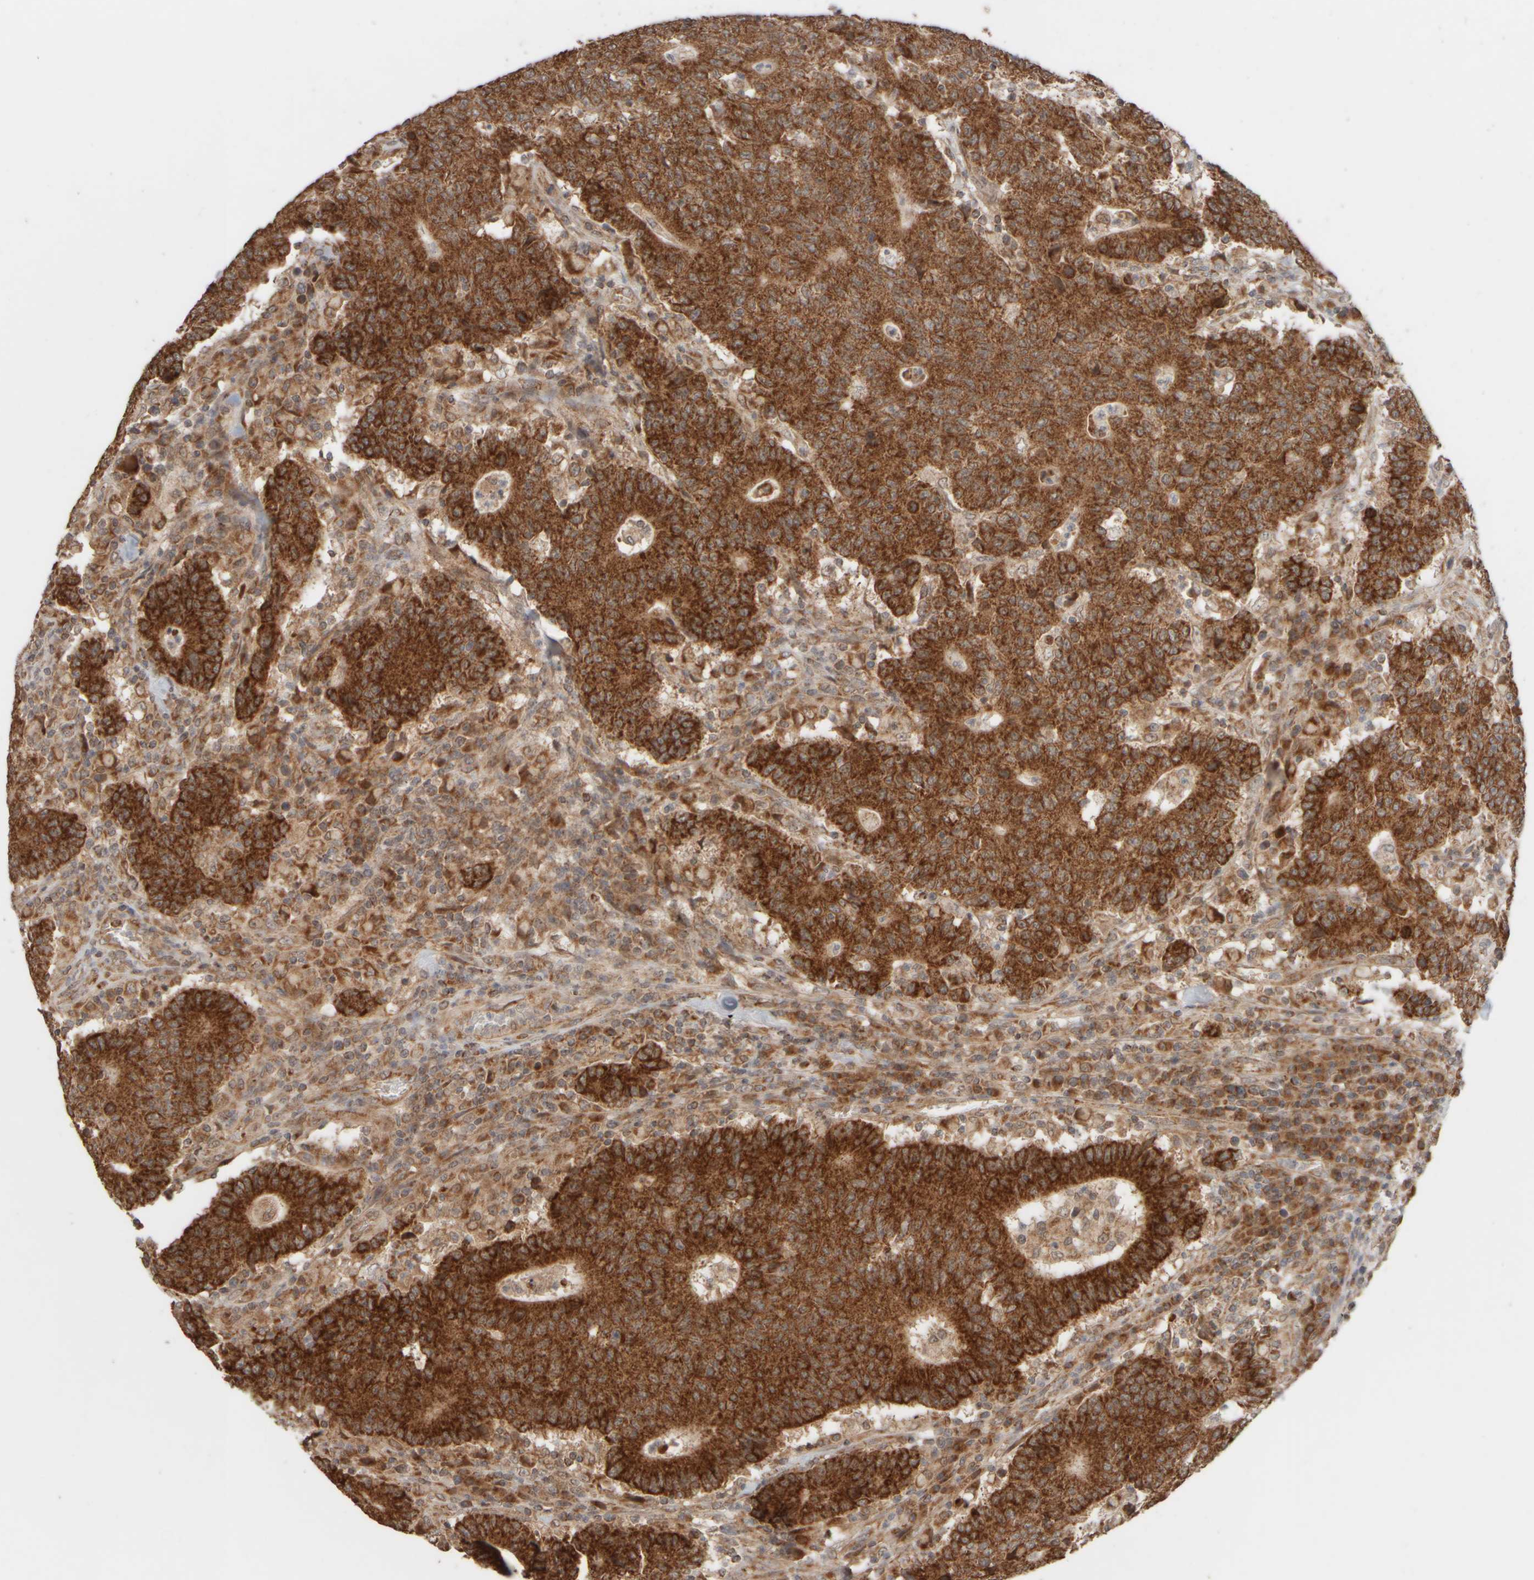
{"staining": {"intensity": "strong", "quantity": ">75%", "location": "cytoplasmic/membranous"}, "tissue": "colorectal cancer", "cell_type": "Tumor cells", "image_type": "cancer", "snomed": [{"axis": "morphology", "description": "Normal tissue, NOS"}, {"axis": "morphology", "description": "Adenocarcinoma, NOS"}, {"axis": "topography", "description": "Colon"}], "caption": "IHC (DAB (3,3'-diaminobenzidine)) staining of human colorectal cancer (adenocarcinoma) demonstrates strong cytoplasmic/membranous protein staining in about >75% of tumor cells.", "gene": "EIF2B3", "patient": {"sex": "female", "age": 75}}